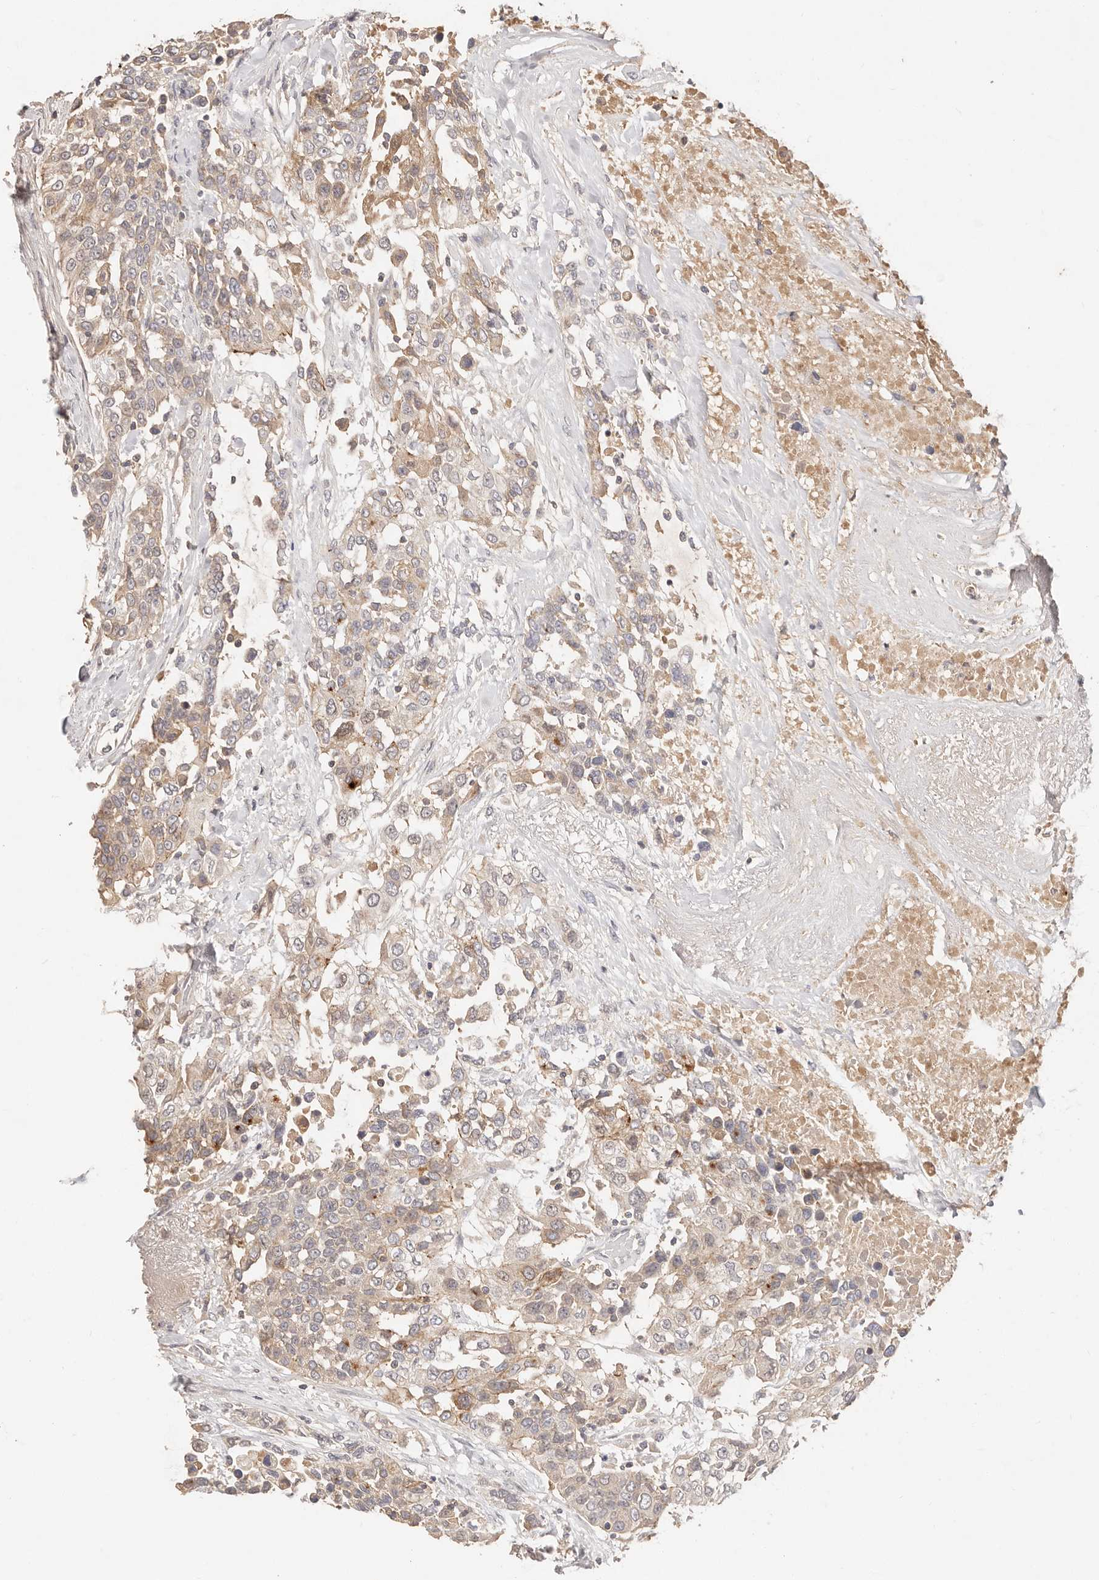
{"staining": {"intensity": "weak", "quantity": "25%-75%", "location": "cytoplasmic/membranous"}, "tissue": "urothelial cancer", "cell_type": "Tumor cells", "image_type": "cancer", "snomed": [{"axis": "morphology", "description": "Urothelial carcinoma, High grade"}, {"axis": "topography", "description": "Urinary bladder"}], "caption": "Immunohistochemistry (DAB (3,3'-diaminobenzidine)) staining of human urothelial cancer demonstrates weak cytoplasmic/membranous protein expression in about 25%-75% of tumor cells.", "gene": "CXADR", "patient": {"sex": "female", "age": 80}}